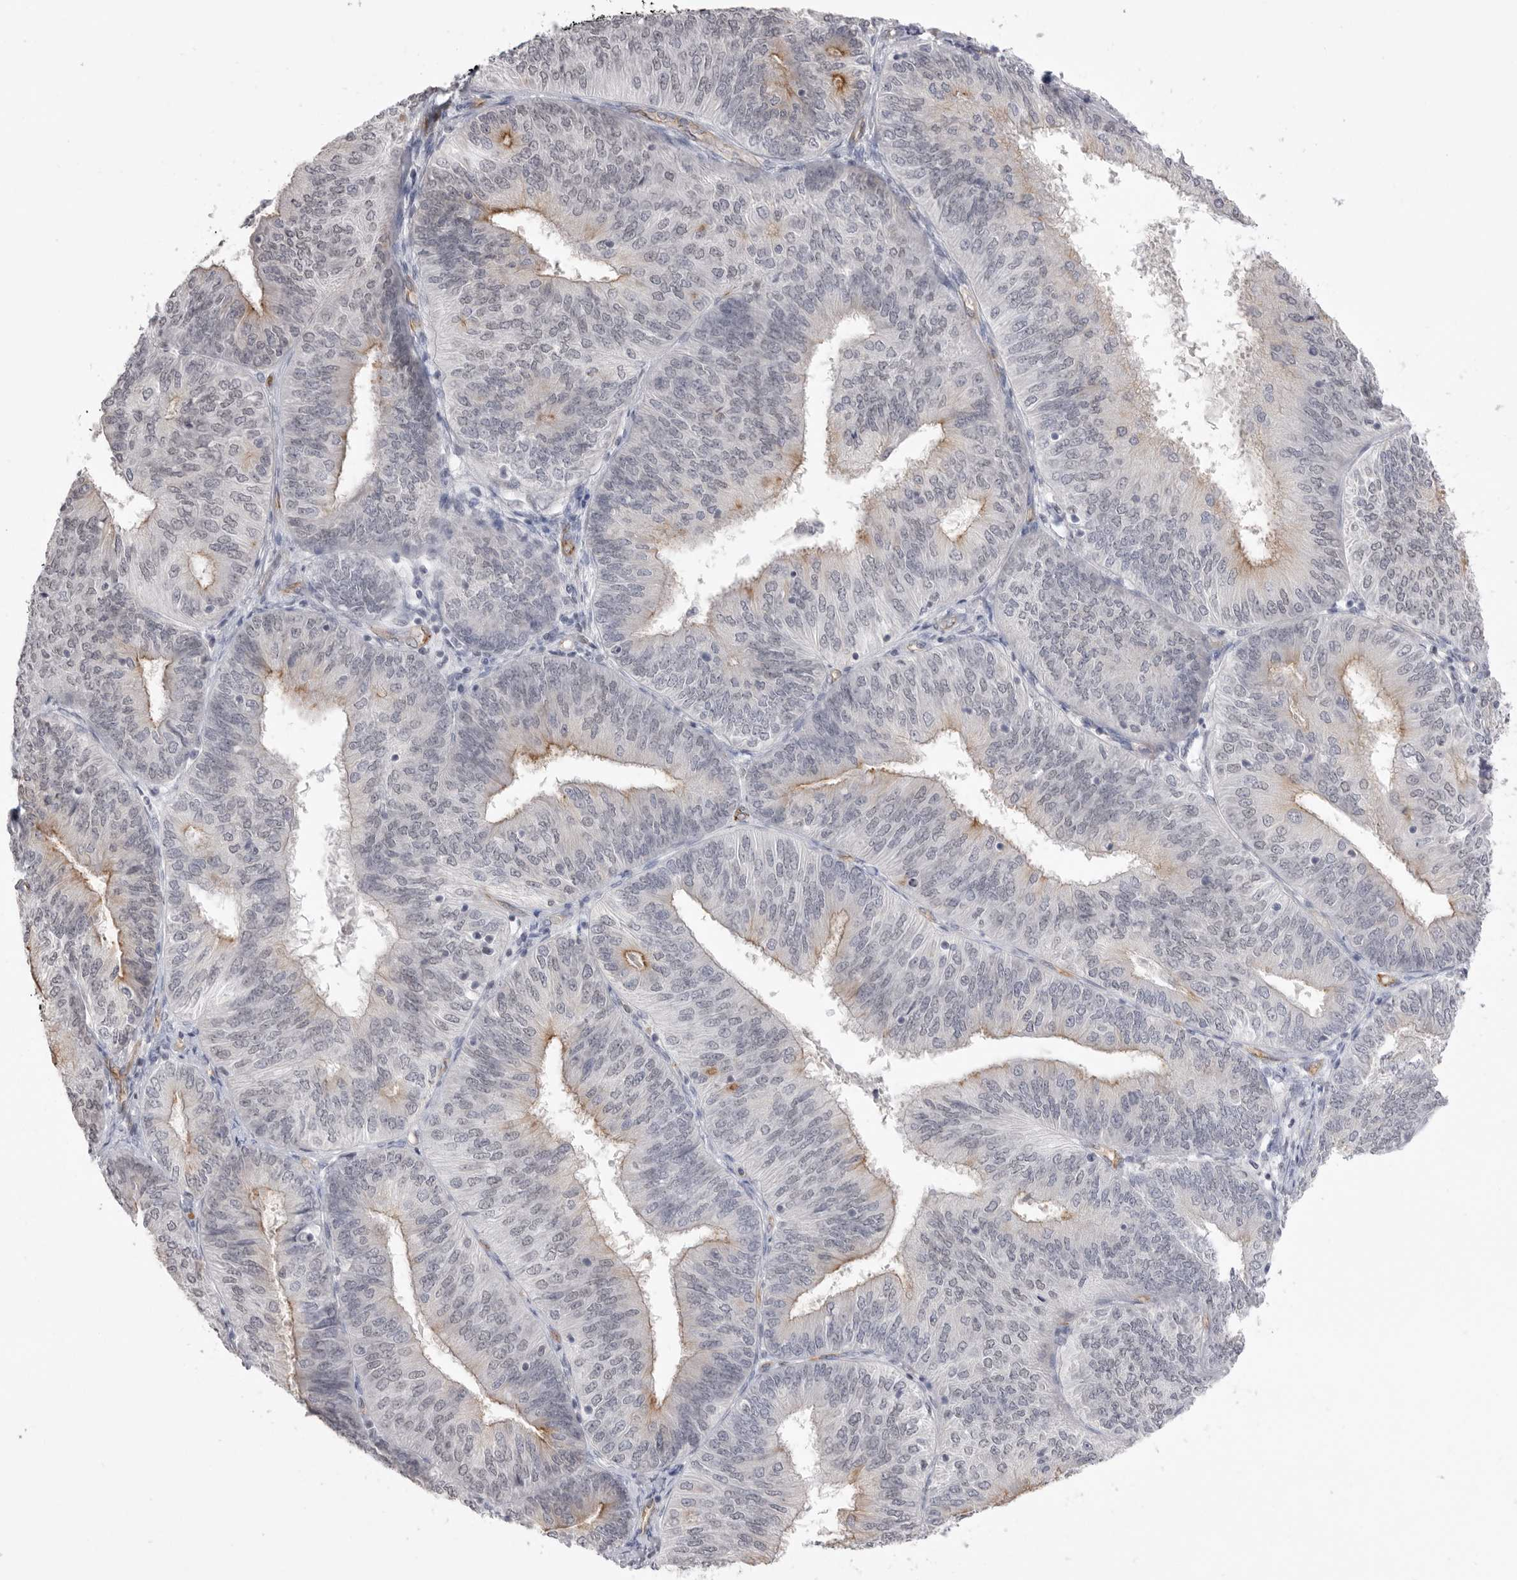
{"staining": {"intensity": "moderate", "quantity": "<25%", "location": "cytoplasmic/membranous"}, "tissue": "endometrial cancer", "cell_type": "Tumor cells", "image_type": "cancer", "snomed": [{"axis": "morphology", "description": "Adenocarcinoma, NOS"}, {"axis": "topography", "description": "Endometrium"}], "caption": "IHC (DAB (3,3'-diaminobenzidine)) staining of endometrial cancer displays moderate cytoplasmic/membranous protein expression in approximately <25% of tumor cells.", "gene": "ZBTB7B", "patient": {"sex": "female", "age": 58}}